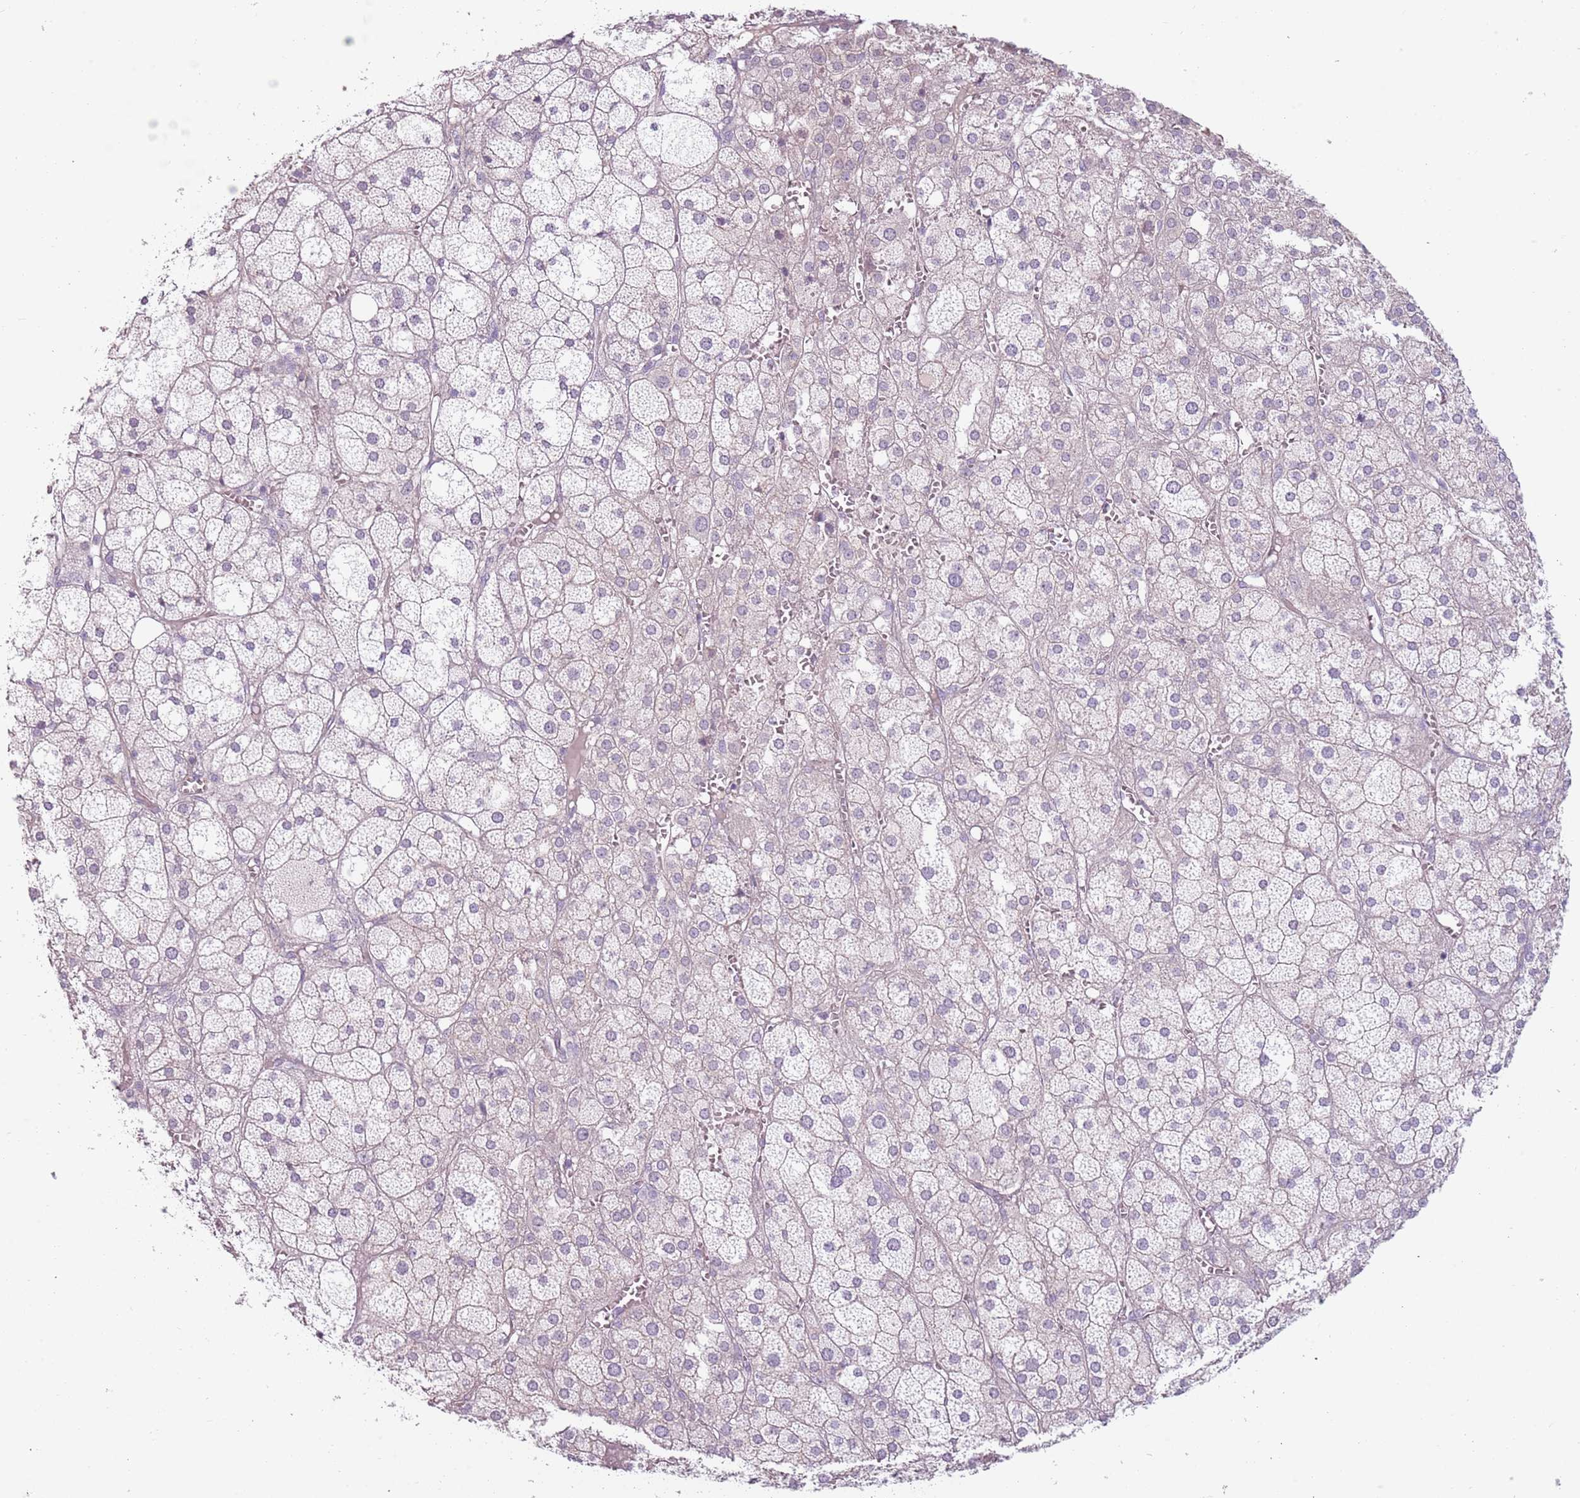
{"staining": {"intensity": "negative", "quantity": "none", "location": "none"}, "tissue": "adrenal gland", "cell_type": "Glandular cells", "image_type": "normal", "snomed": [{"axis": "morphology", "description": "Normal tissue, NOS"}, {"axis": "topography", "description": "Adrenal gland"}], "caption": "Human adrenal gland stained for a protein using immunohistochemistry (IHC) displays no expression in glandular cells.", "gene": "RFX2", "patient": {"sex": "female", "age": 61}}